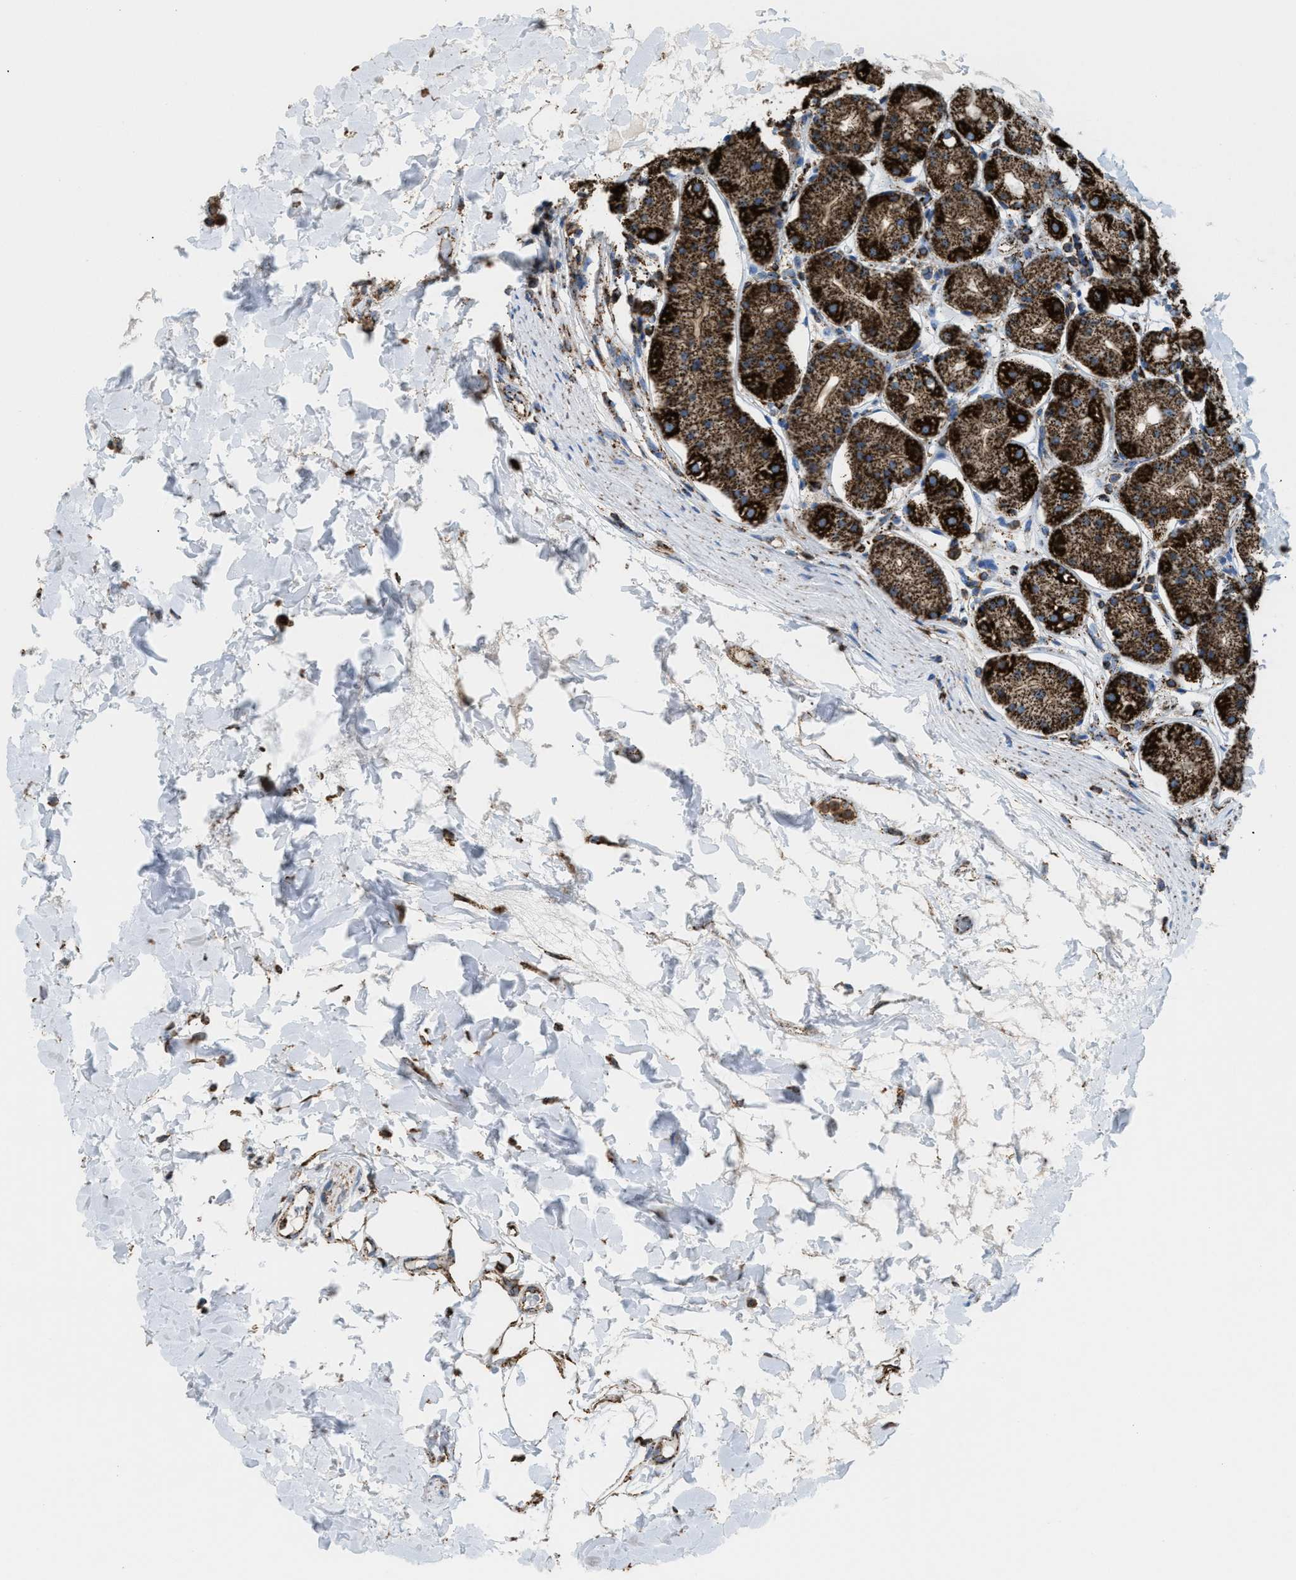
{"staining": {"intensity": "strong", "quantity": ">75%", "location": "cytoplasmic/membranous"}, "tissue": "stomach", "cell_type": "Glandular cells", "image_type": "normal", "snomed": [{"axis": "morphology", "description": "Normal tissue, NOS"}, {"axis": "topography", "description": "Stomach"}, {"axis": "topography", "description": "Stomach, lower"}], "caption": "Immunohistochemical staining of normal human stomach reveals high levels of strong cytoplasmic/membranous positivity in about >75% of glandular cells. The staining was performed using DAB to visualize the protein expression in brown, while the nuclei were stained in blue with hematoxylin (Magnification: 20x).", "gene": "ECHS1", "patient": {"sex": "female", "age": 56}}